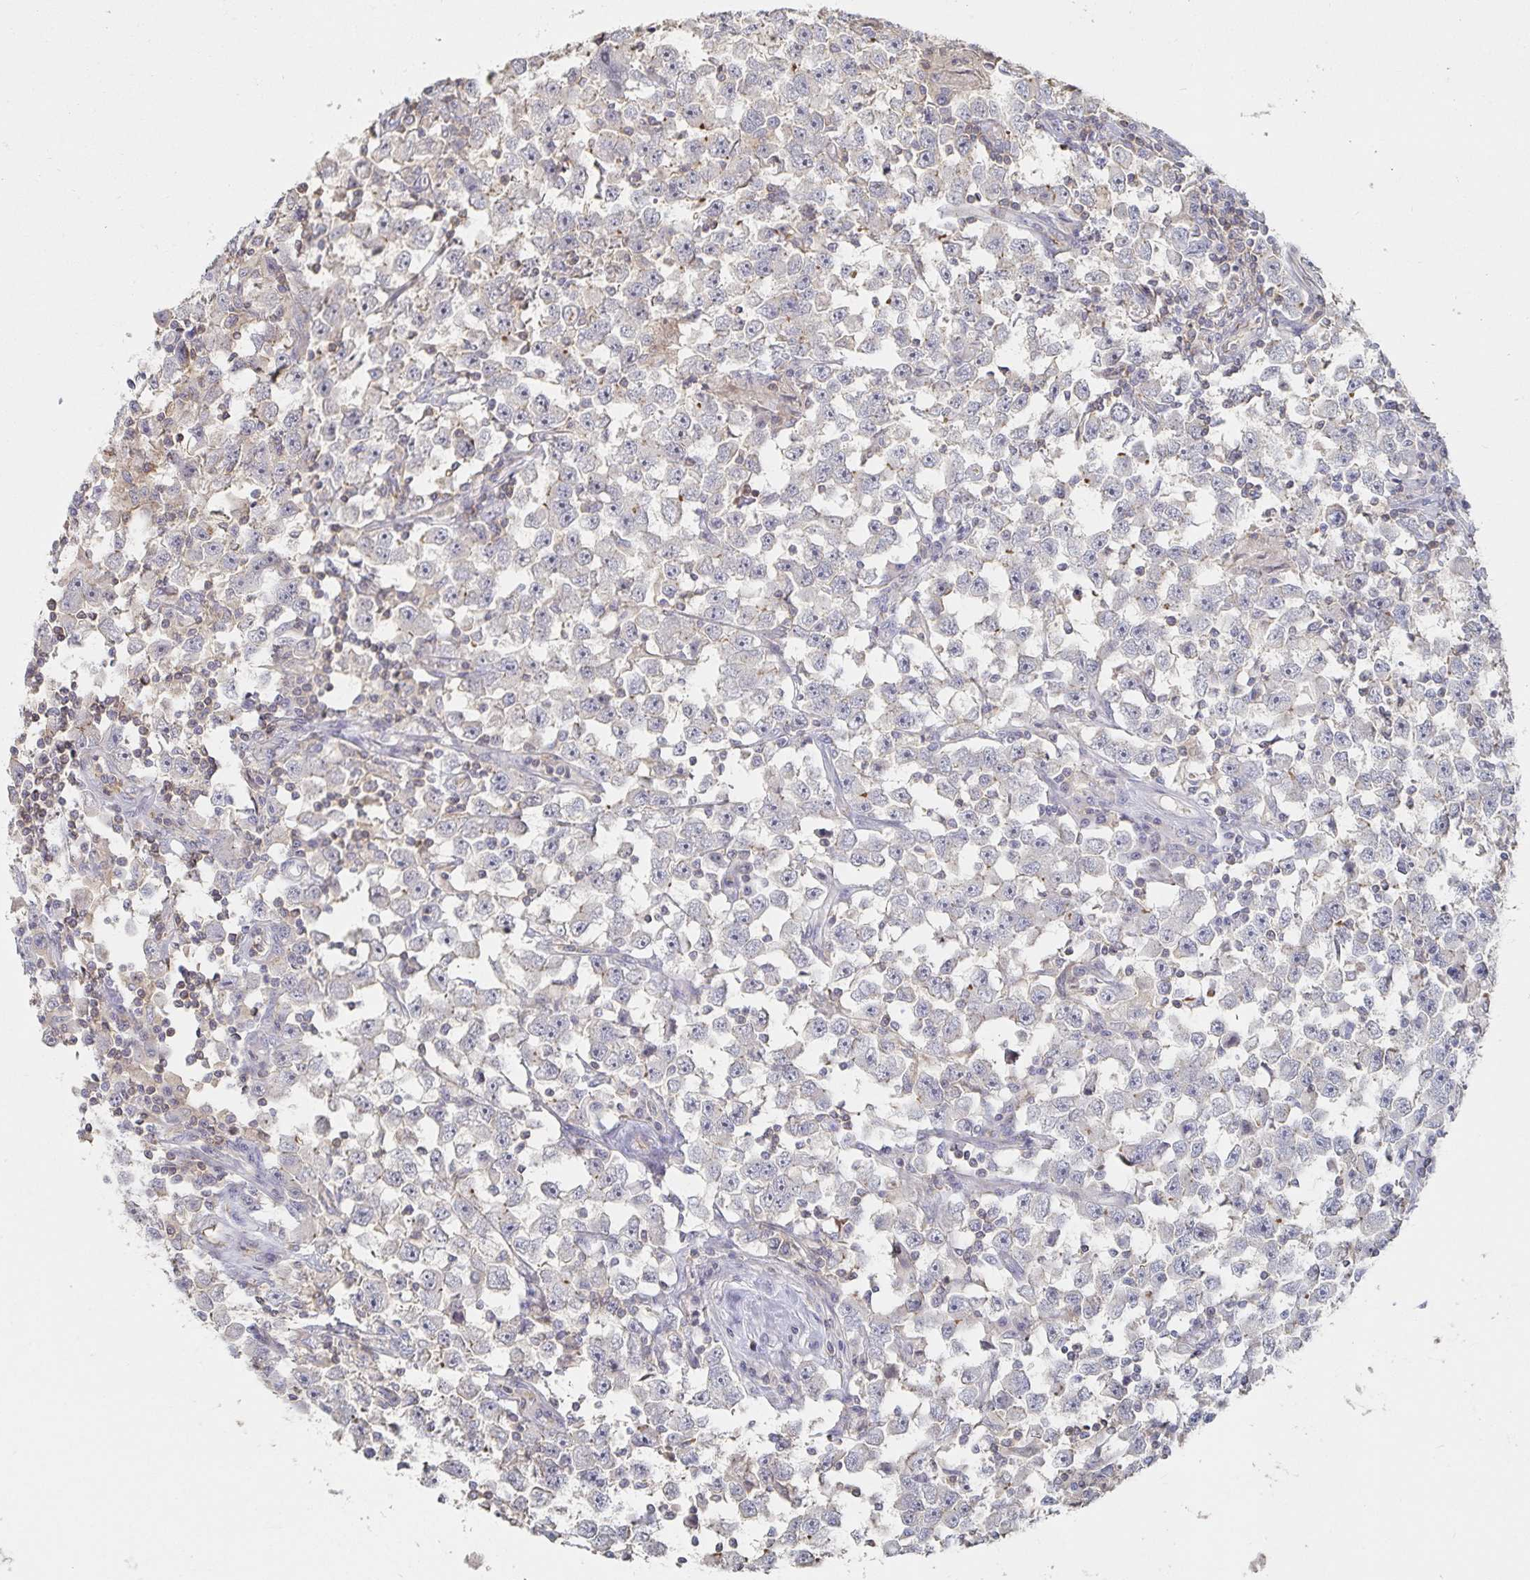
{"staining": {"intensity": "negative", "quantity": "none", "location": "none"}, "tissue": "testis cancer", "cell_type": "Tumor cells", "image_type": "cancer", "snomed": [{"axis": "morphology", "description": "Seminoma, NOS"}, {"axis": "topography", "description": "Testis"}], "caption": "The image displays no significant positivity in tumor cells of testis cancer.", "gene": "PIK3CD", "patient": {"sex": "male", "age": 33}}